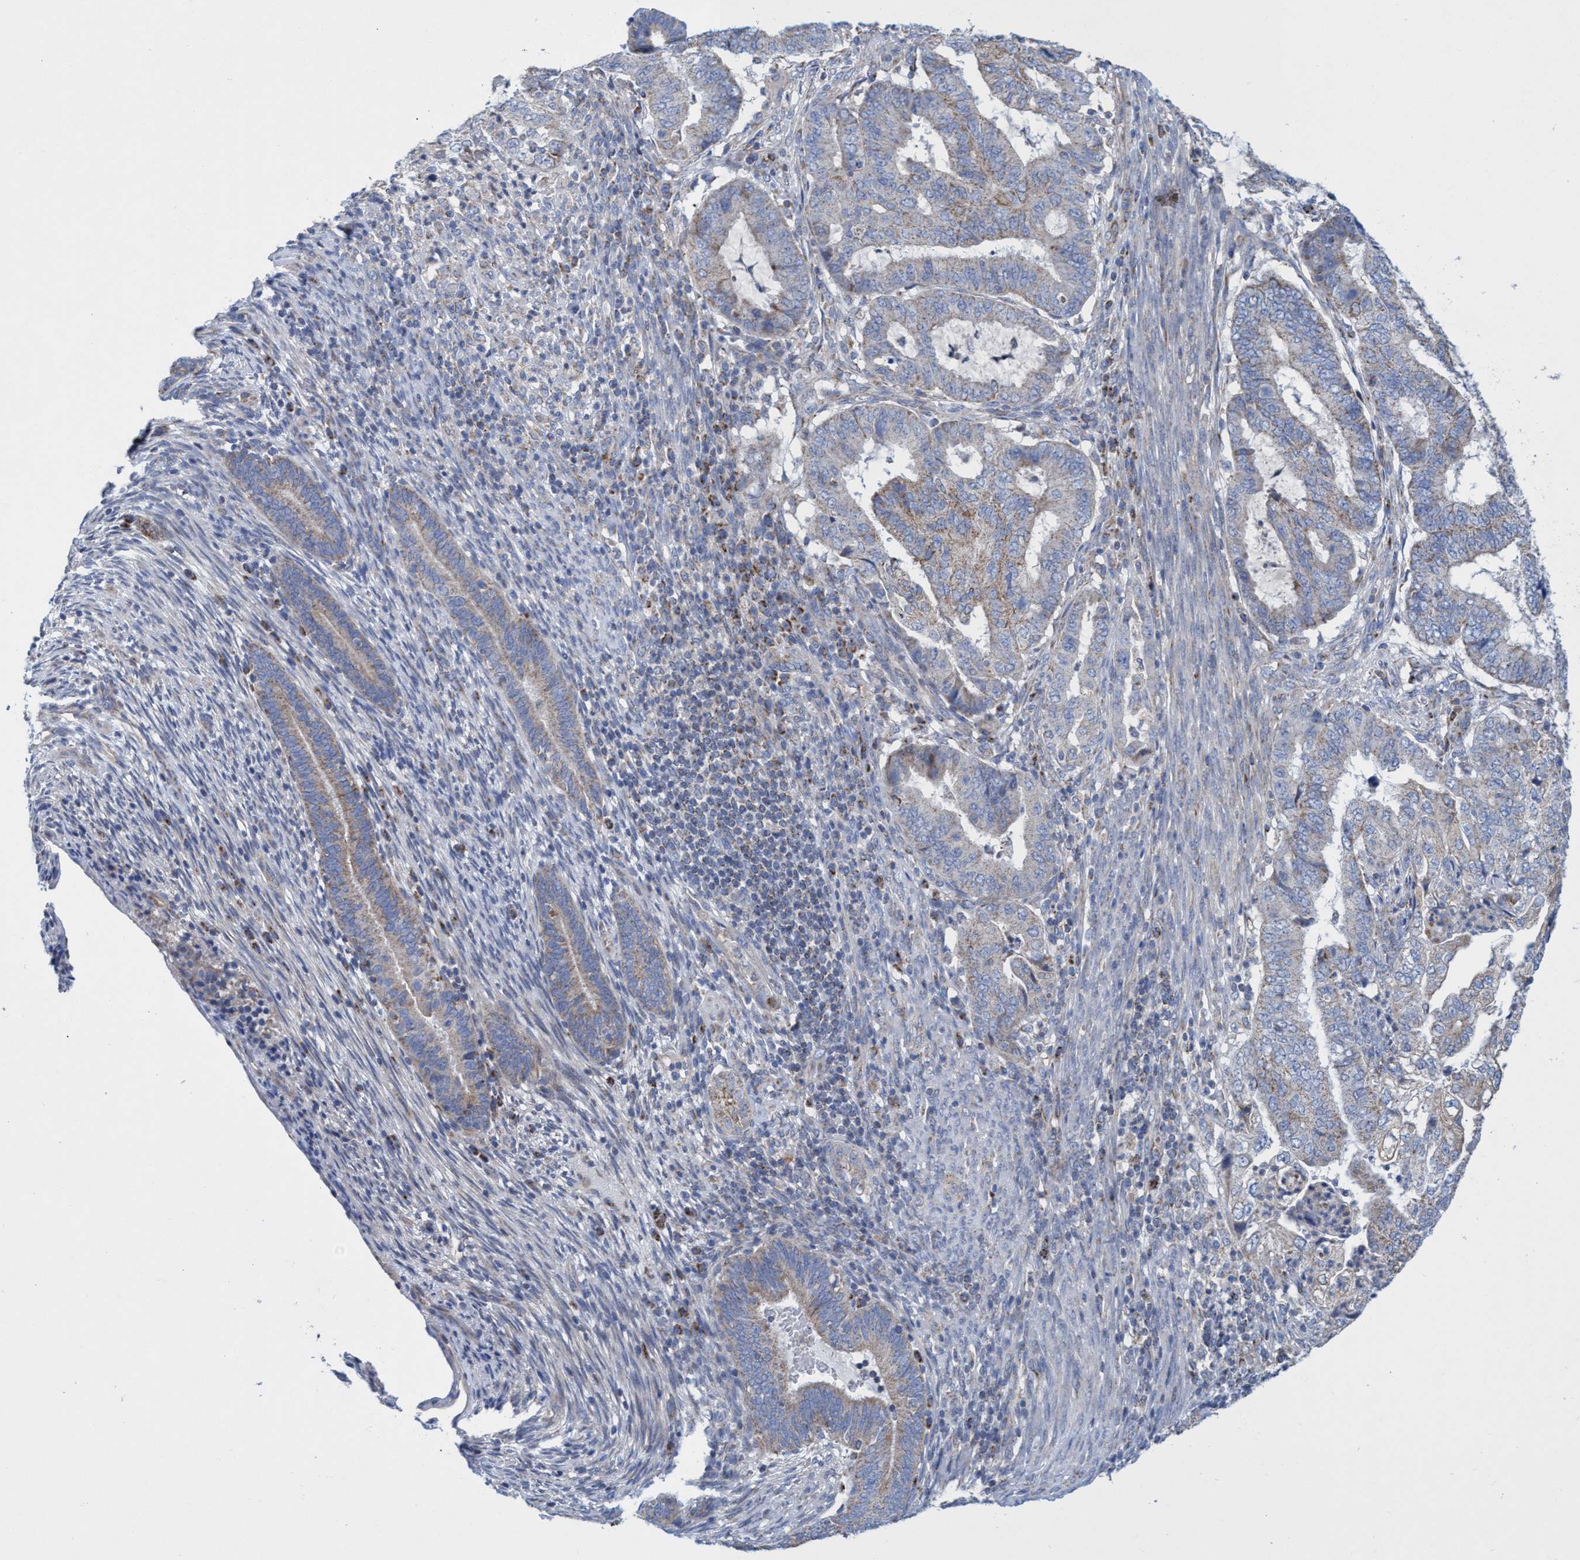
{"staining": {"intensity": "weak", "quantity": "<25%", "location": "cytoplasmic/membranous"}, "tissue": "endometrial cancer", "cell_type": "Tumor cells", "image_type": "cancer", "snomed": [{"axis": "morphology", "description": "Adenocarcinoma, NOS"}, {"axis": "topography", "description": "Endometrium"}], "caption": "High magnification brightfield microscopy of adenocarcinoma (endometrial) stained with DAB (3,3'-diaminobenzidine) (brown) and counterstained with hematoxylin (blue): tumor cells show no significant staining. The staining was performed using DAB (3,3'-diaminobenzidine) to visualize the protein expression in brown, while the nuclei were stained in blue with hematoxylin (Magnification: 20x).", "gene": "ZNF750", "patient": {"sex": "female", "age": 51}}